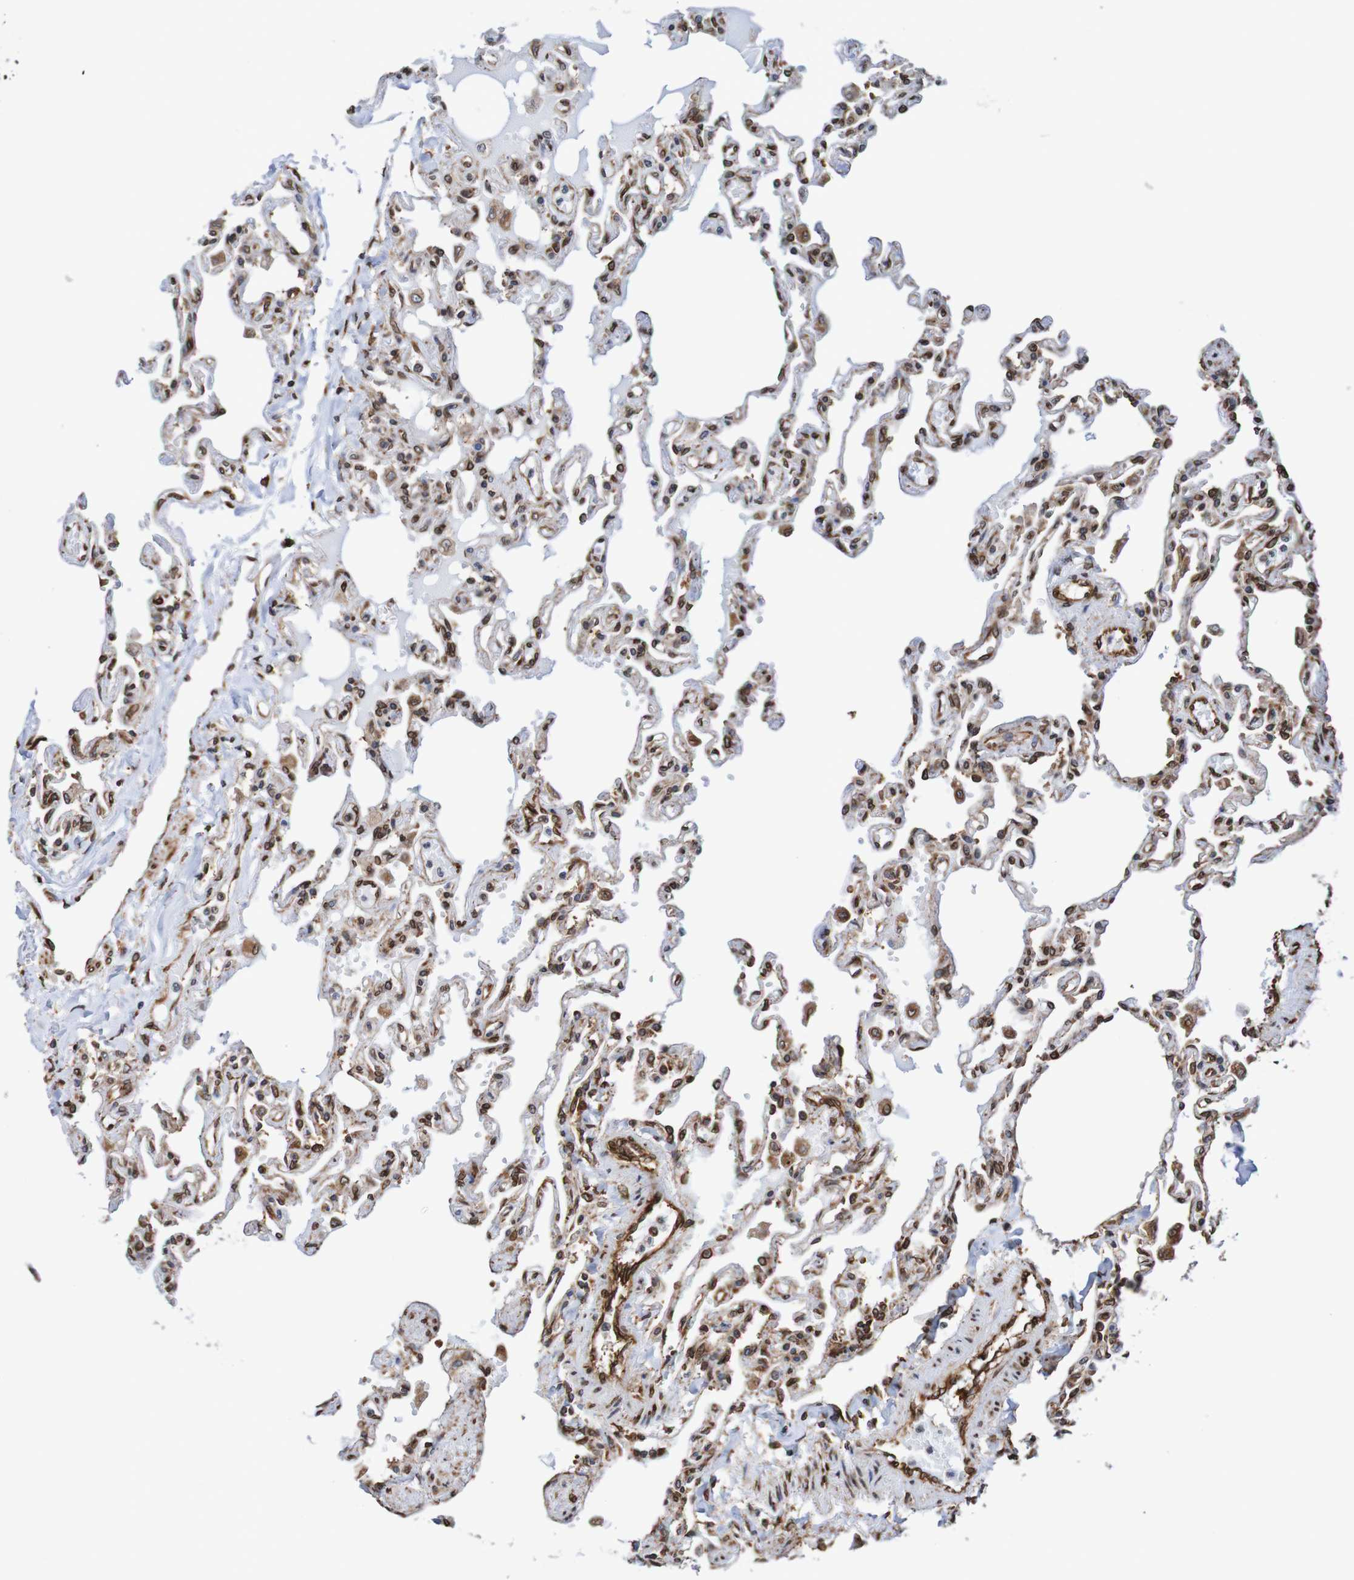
{"staining": {"intensity": "strong", "quantity": ">75%", "location": "cytoplasmic/membranous,nuclear"}, "tissue": "lung", "cell_type": "Alveolar cells", "image_type": "normal", "snomed": [{"axis": "morphology", "description": "Normal tissue, NOS"}, {"axis": "topography", "description": "Lung"}], "caption": "Benign lung was stained to show a protein in brown. There is high levels of strong cytoplasmic/membranous,nuclear expression in about >75% of alveolar cells. (brown staining indicates protein expression, while blue staining denotes nuclei).", "gene": "TMEM109", "patient": {"sex": "male", "age": 21}}